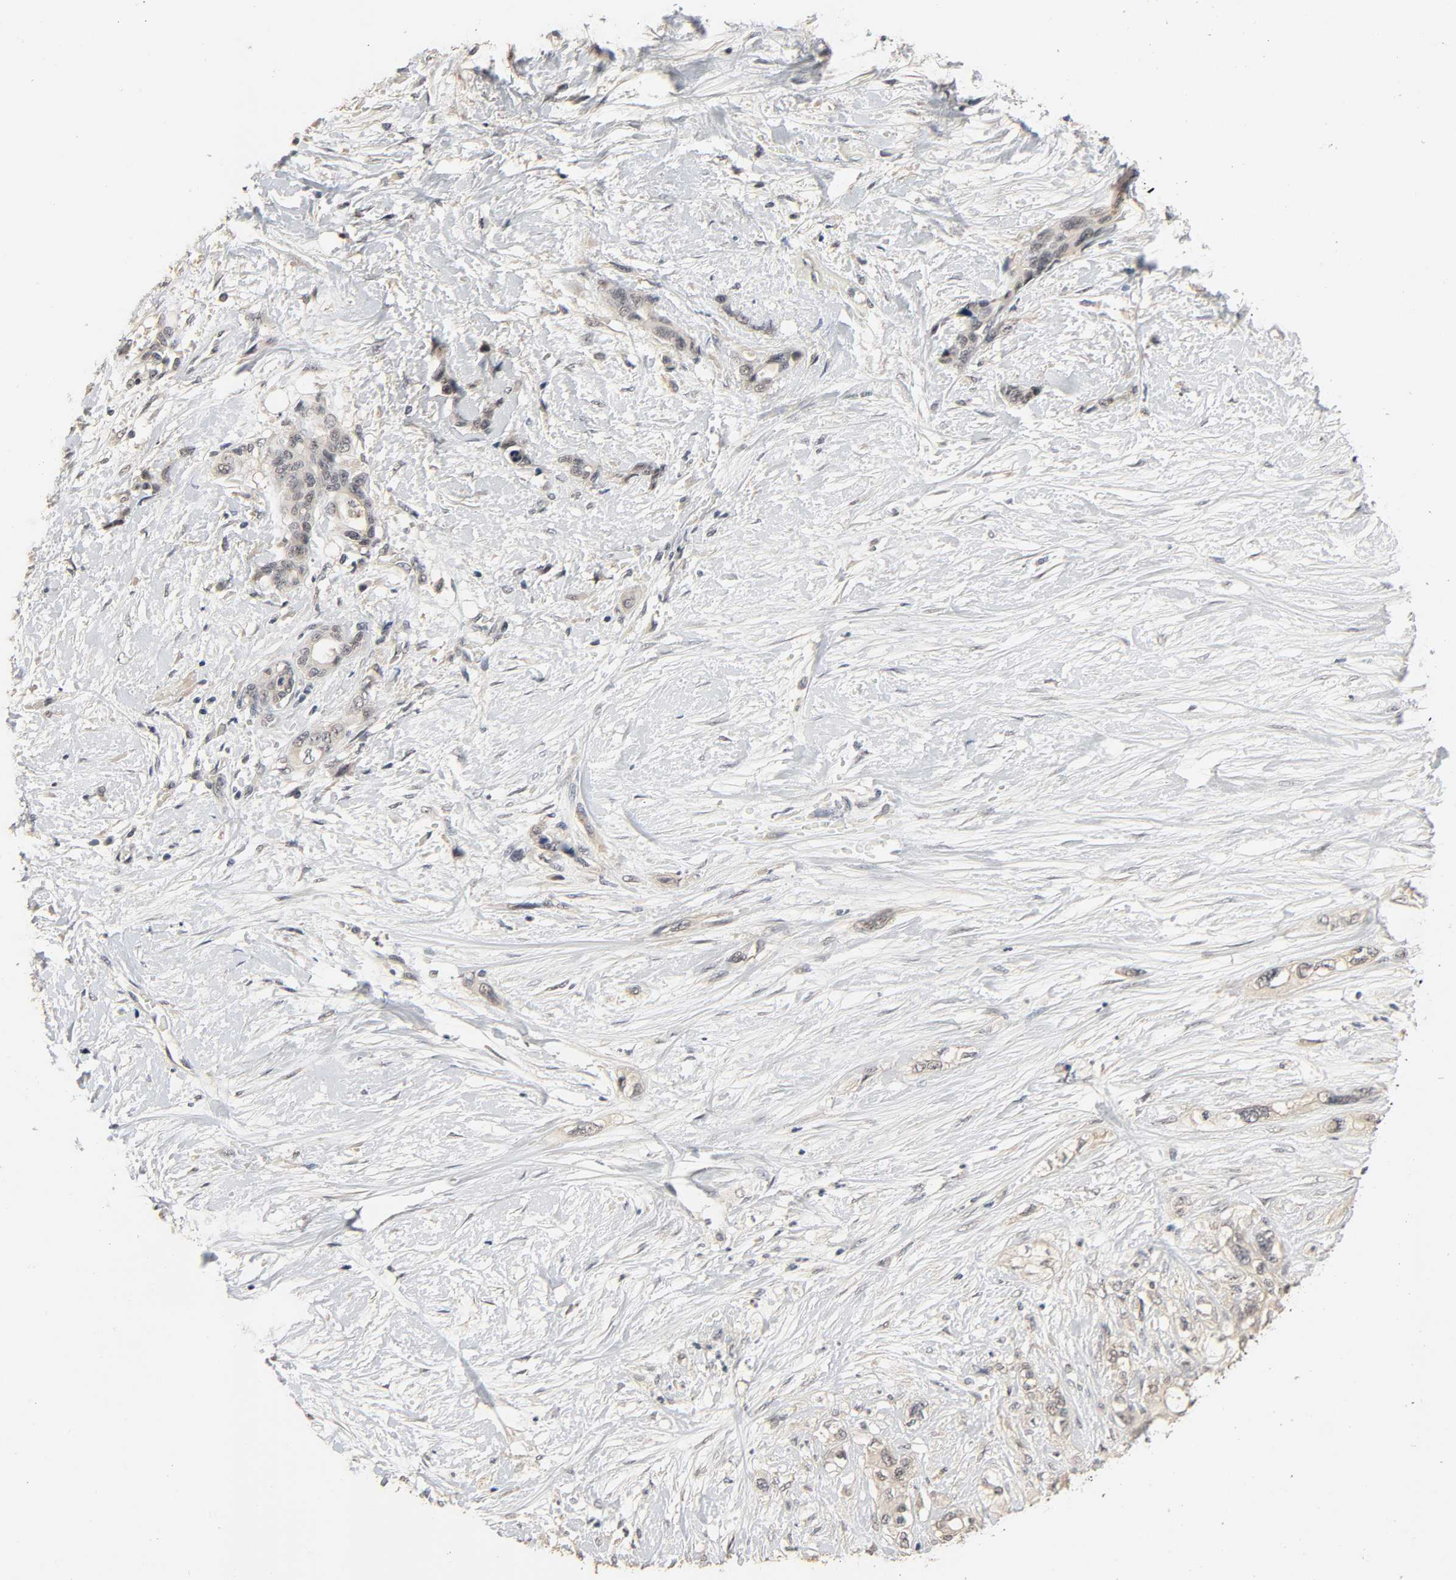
{"staining": {"intensity": "weak", "quantity": "25%-75%", "location": "cytoplasmic/membranous"}, "tissue": "pancreatic cancer", "cell_type": "Tumor cells", "image_type": "cancer", "snomed": [{"axis": "morphology", "description": "Adenocarcinoma, NOS"}, {"axis": "topography", "description": "Pancreas"}], "caption": "A brown stain shows weak cytoplasmic/membranous expression of a protein in adenocarcinoma (pancreatic) tumor cells.", "gene": "MAGEA8", "patient": {"sex": "male", "age": 46}}